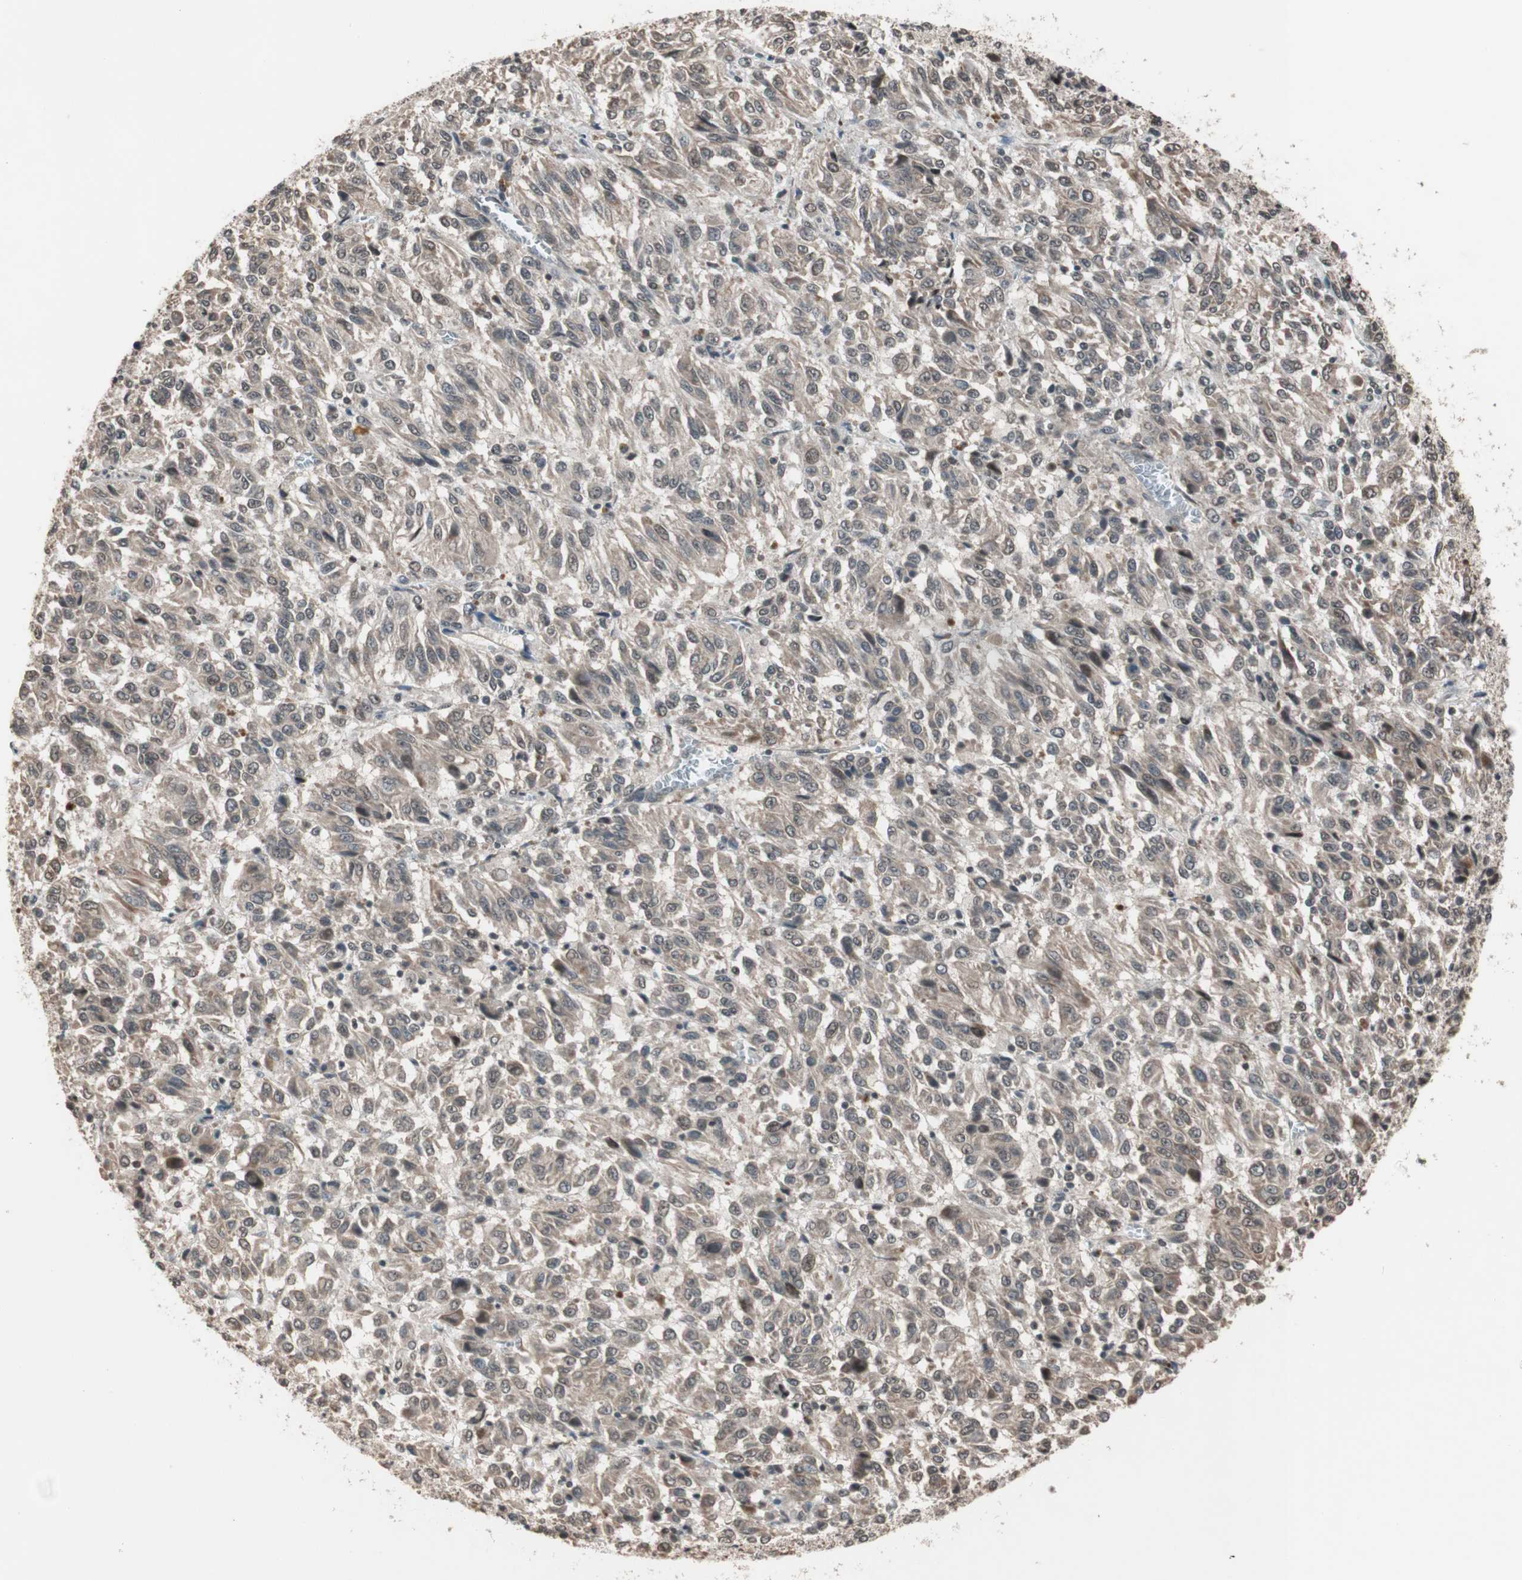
{"staining": {"intensity": "weak", "quantity": "25%-75%", "location": "cytoplasmic/membranous"}, "tissue": "melanoma", "cell_type": "Tumor cells", "image_type": "cancer", "snomed": [{"axis": "morphology", "description": "Malignant melanoma, Metastatic site"}, {"axis": "topography", "description": "Lung"}], "caption": "An immunohistochemistry (IHC) image of neoplastic tissue is shown. Protein staining in brown labels weak cytoplasmic/membranous positivity in melanoma within tumor cells. (Brightfield microscopy of DAB IHC at high magnification).", "gene": "DRAP1", "patient": {"sex": "male", "age": 64}}